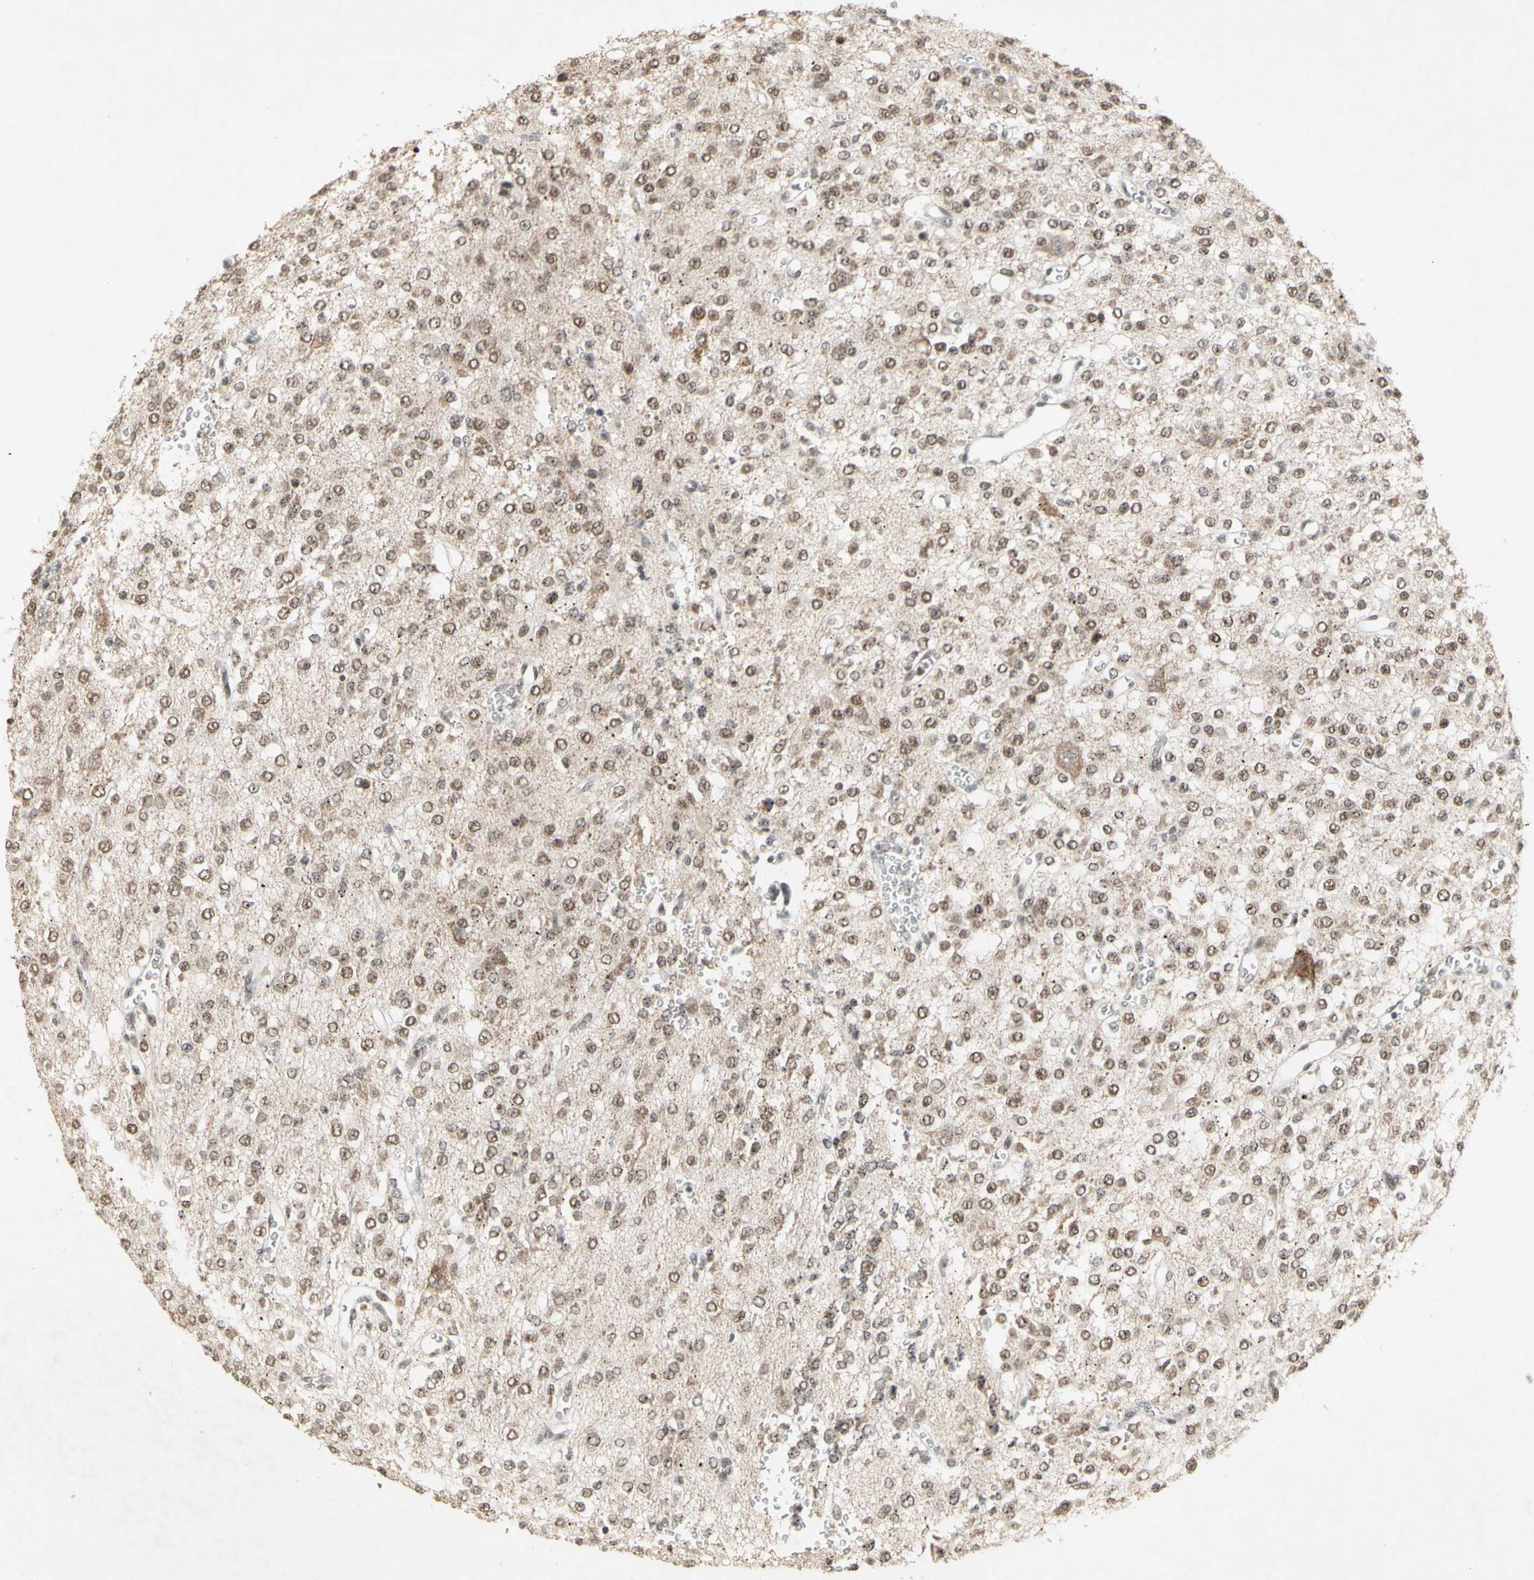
{"staining": {"intensity": "moderate", "quantity": ">75%", "location": "cytoplasmic/membranous,nuclear"}, "tissue": "glioma", "cell_type": "Tumor cells", "image_type": "cancer", "snomed": [{"axis": "morphology", "description": "Glioma, malignant, Low grade"}, {"axis": "topography", "description": "Brain"}], "caption": "IHC staining of low-grade glioma (malignant), which shows medium levels of moderate cytoplasmic/membranous and nuclear staining in approximately >75% of tumor cells indicating moderate cytoplasmic/membranous and nuclear protein positivity. The staining was performed using DAB (3,3'-diaminobenzidine) (brown) for protein detection and nuclei were counterstained in hematoxylin (blue).", "gene": "CENPB", "patient": {"sex": "male", "age": 38}}